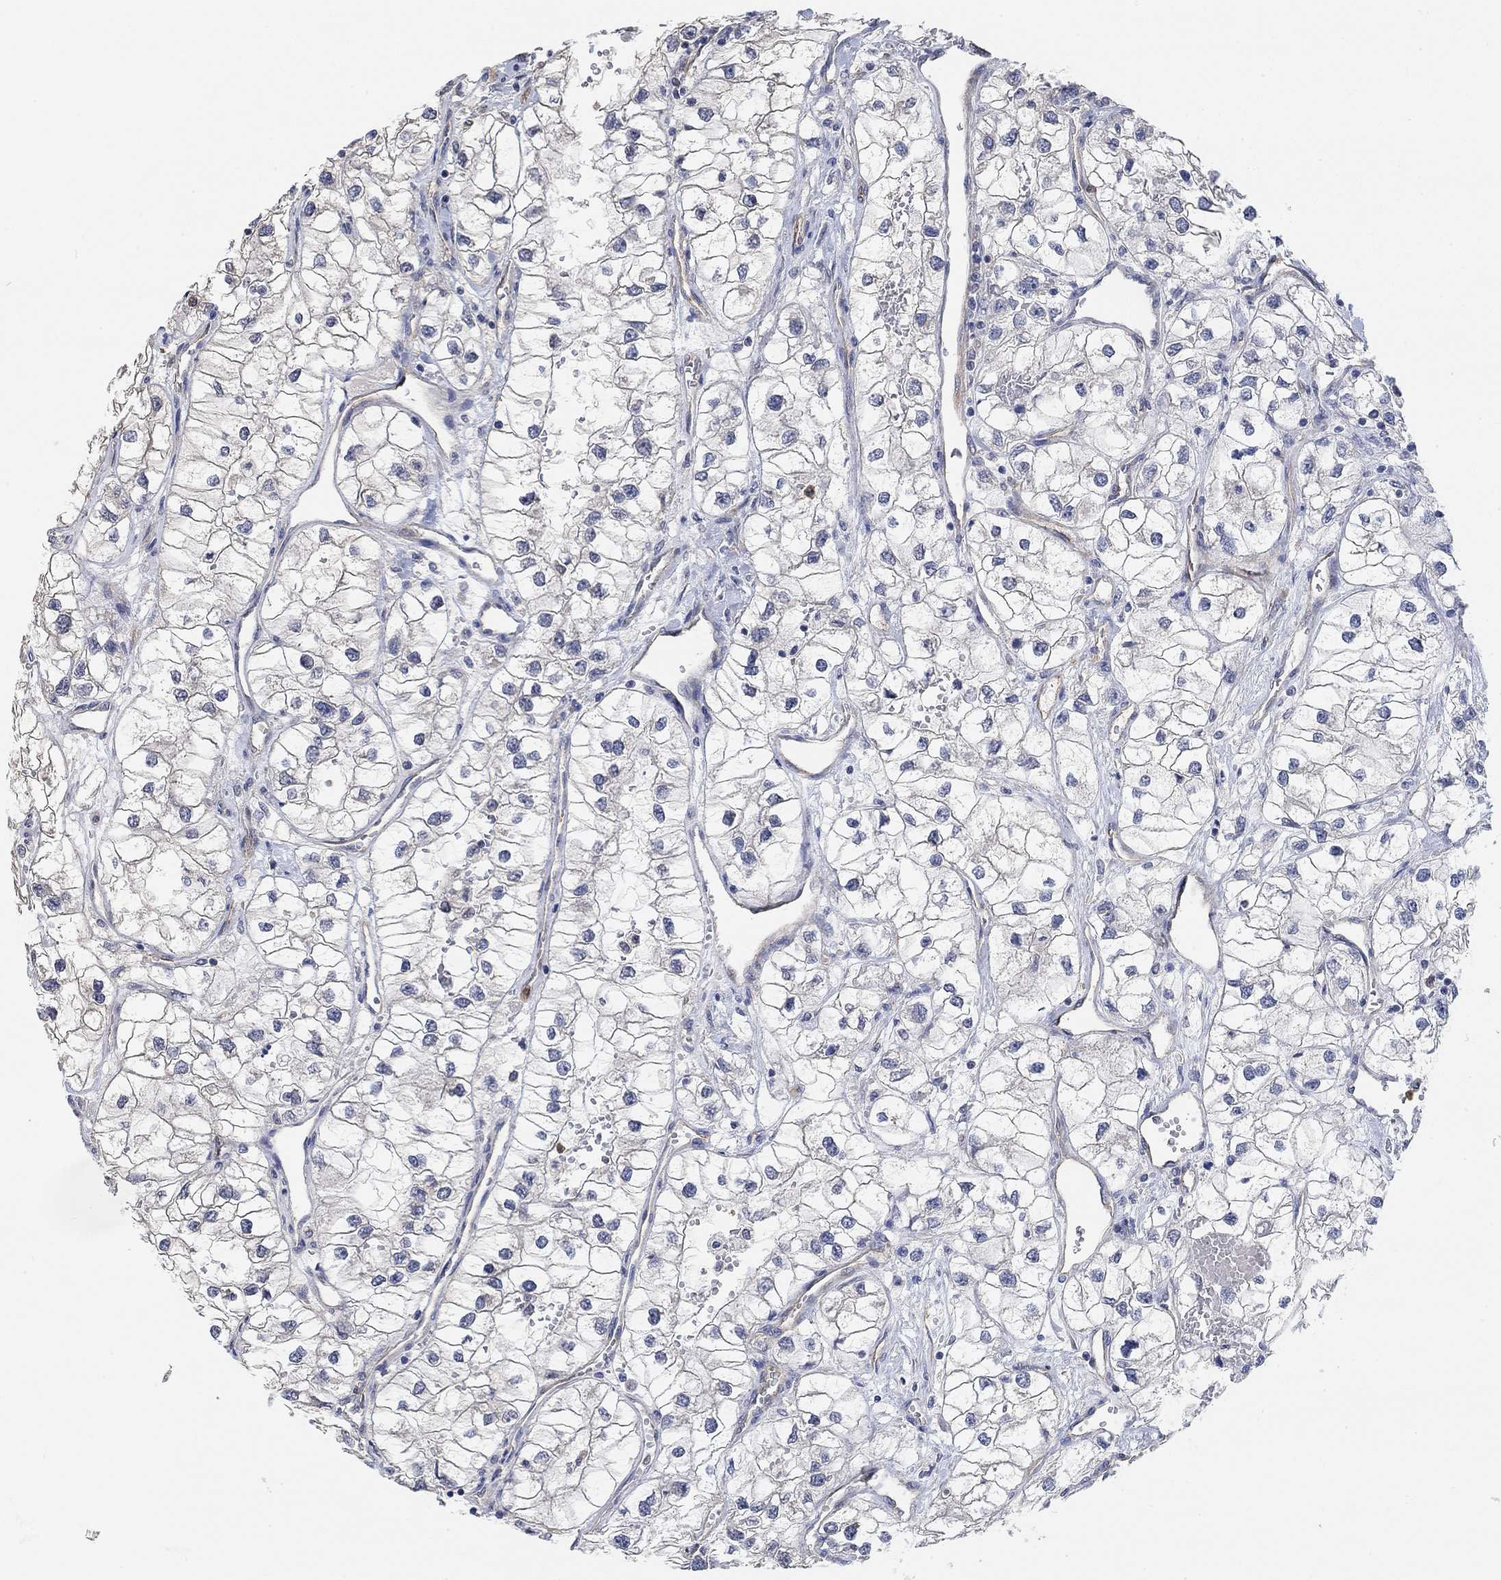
{"staining": {"intensity": "negative", "quantity": "none", "location": "none"}, "tissue": "renal cancer", "cell_type": "Tumor cells", "image_type": "cancer", "snomed": [{"axis": "morphology", "description": "Adenocarcinoma, NOS"}, {"axis": "topography", "description": "Kidney"}], "caption": "An immunohistochemistry (IHC) photomicrograph of adenocarcinoma (renal) is shown. There is no staining in tumor cells of adenocarcinoma (renal).", "gene": "SYT16", "patient": {"sex": "male", "age": 59}}